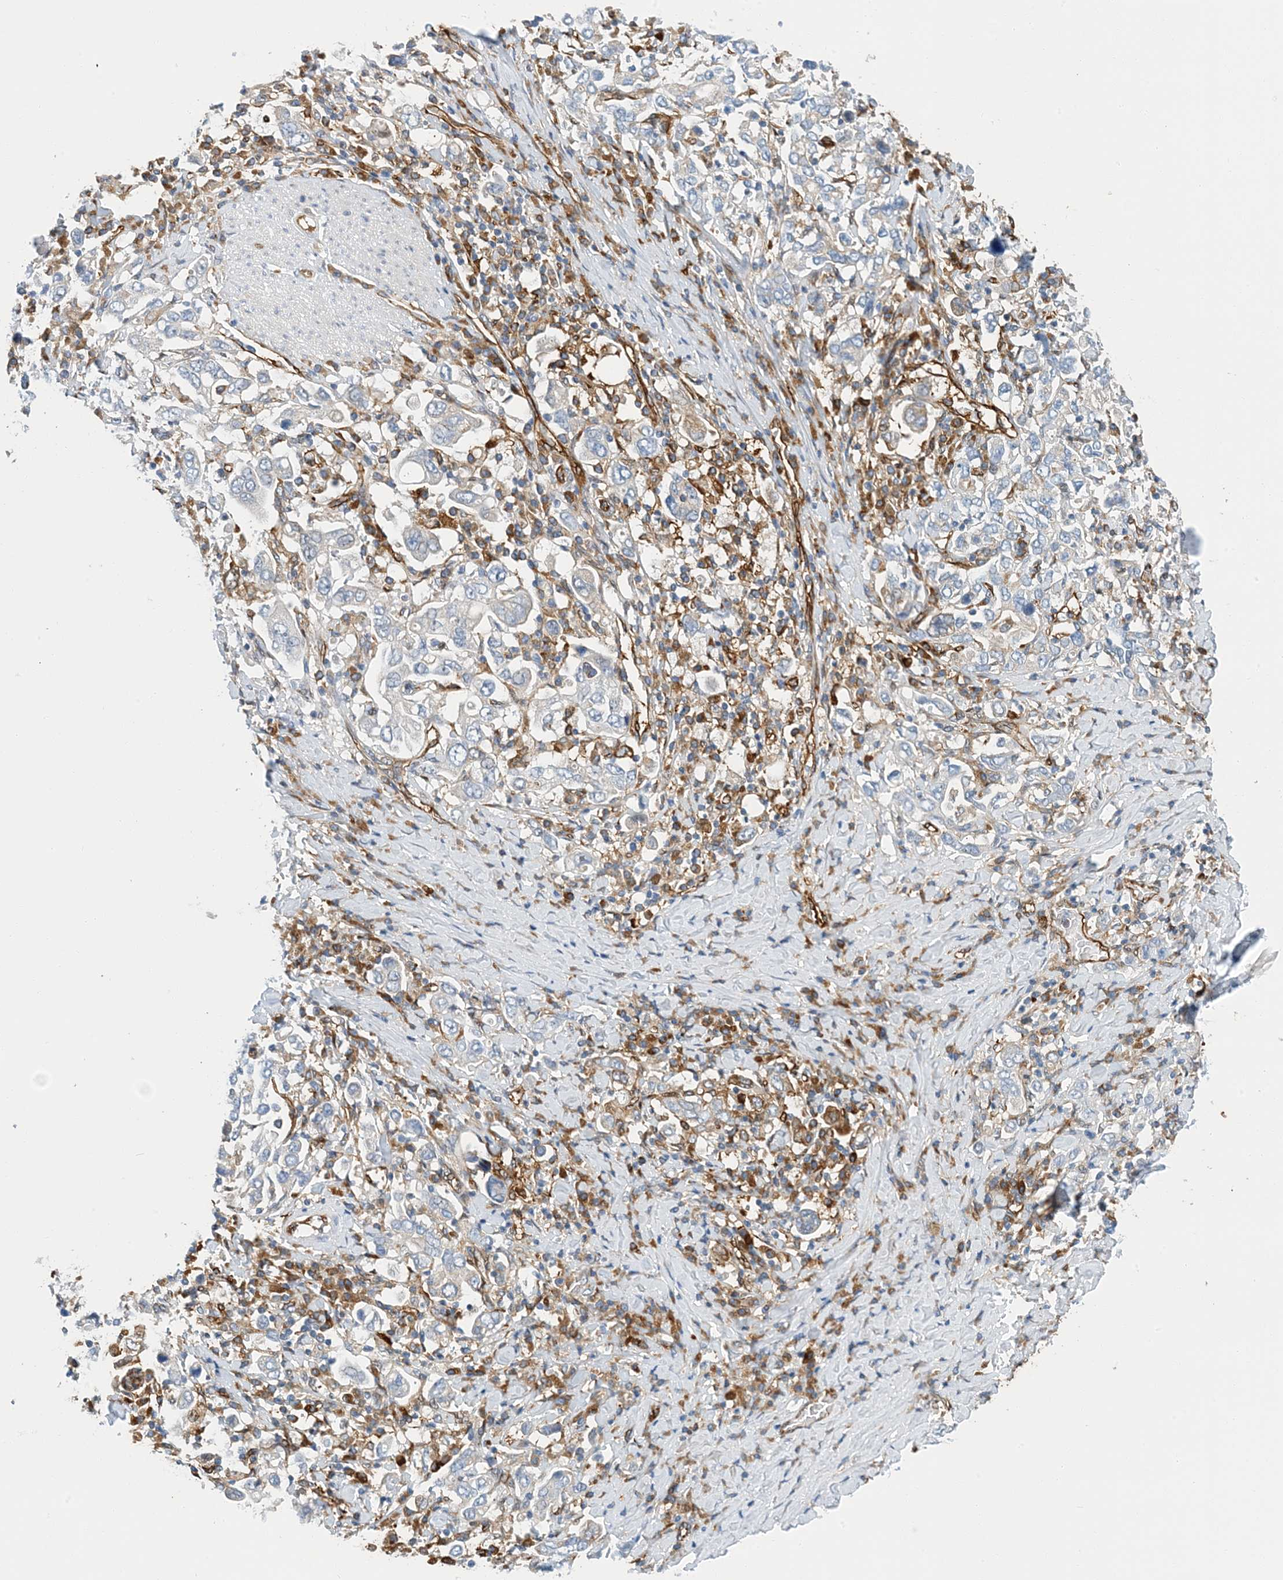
{"staining": {"intensity": "negative", "quantity": "none", "location": "none"}, "tissue": "stomach cancer", "cell_type": "Tumor cells", "image_type": "cancer", "snomed": [{"axis": "morphology", "description": "Adenocarcinoma, NOS"}, {"axis": "topography", "description": "Stomach, upper"}], "caption": "Adenocarcinoma (stomach) stained for a protein using IHC exhibits no staining tumor cells.", "gene": "PCDHA2", "patient": {"sex": "male", "age": 62}}